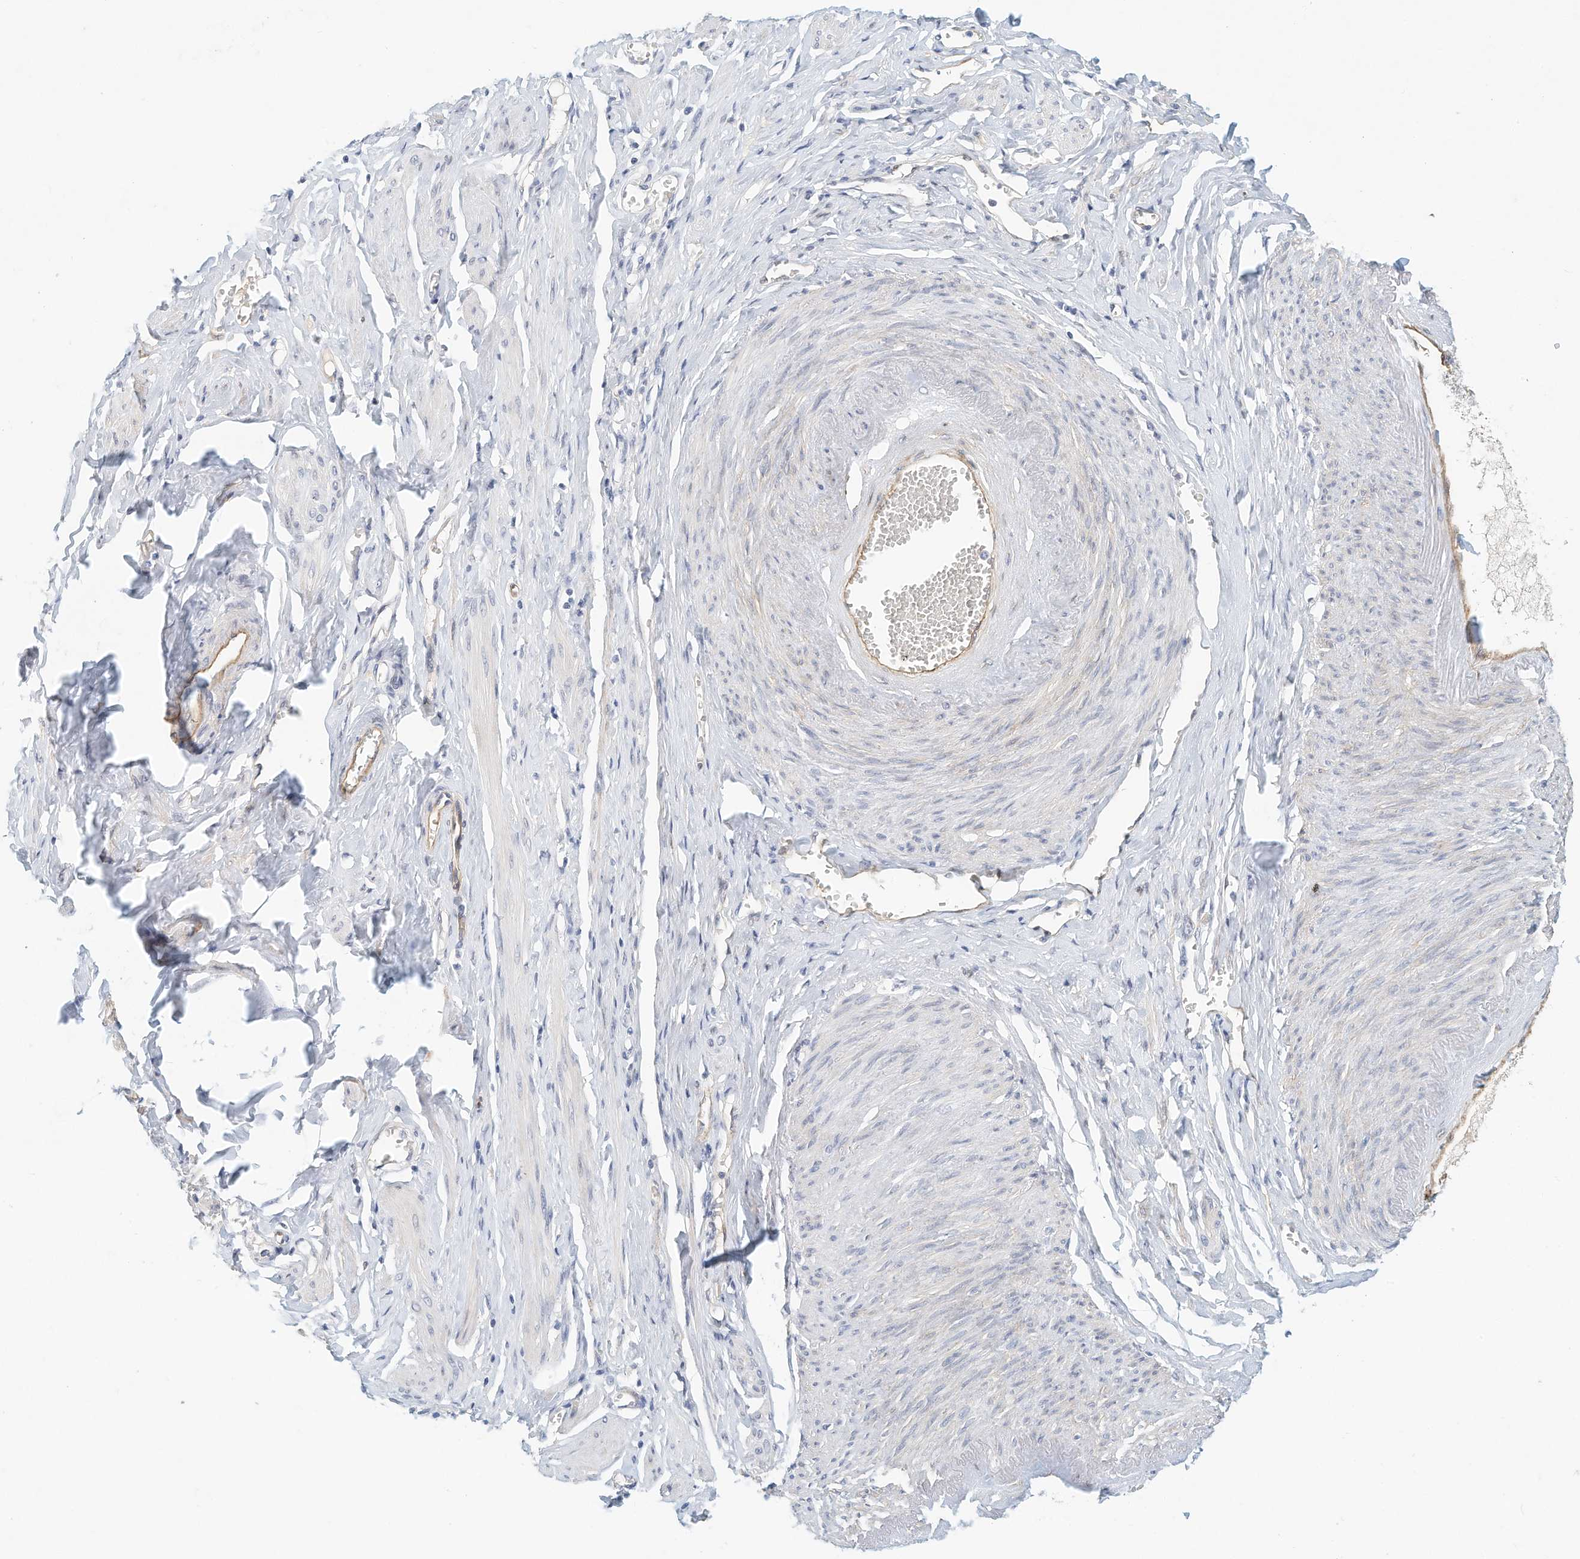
{"staining": {"intensity": "negative", "quantity": "none", "location": "none"}, "tissue": "adipose tissue", "cell_type": "Adipocytes", "image_type": "normal", "snomed": [{"axis": "morphology", "description": "Normal tissue, NOS"}, {"axis": "topography", "description": "Vascular tissue"}, {"axis": "topography", "description": "Fallopian tube"}, {"axis": "topography", "description": "Ovary"}], "caption": "Protein analysis of normal adipose tissue demonstrates no significant staining in adipocytes. (DAB immunohistochemistry with hematoxylin counter stain).", "gene": "ARHGAP28", "patient": {"sex": "female", "age": 67}}